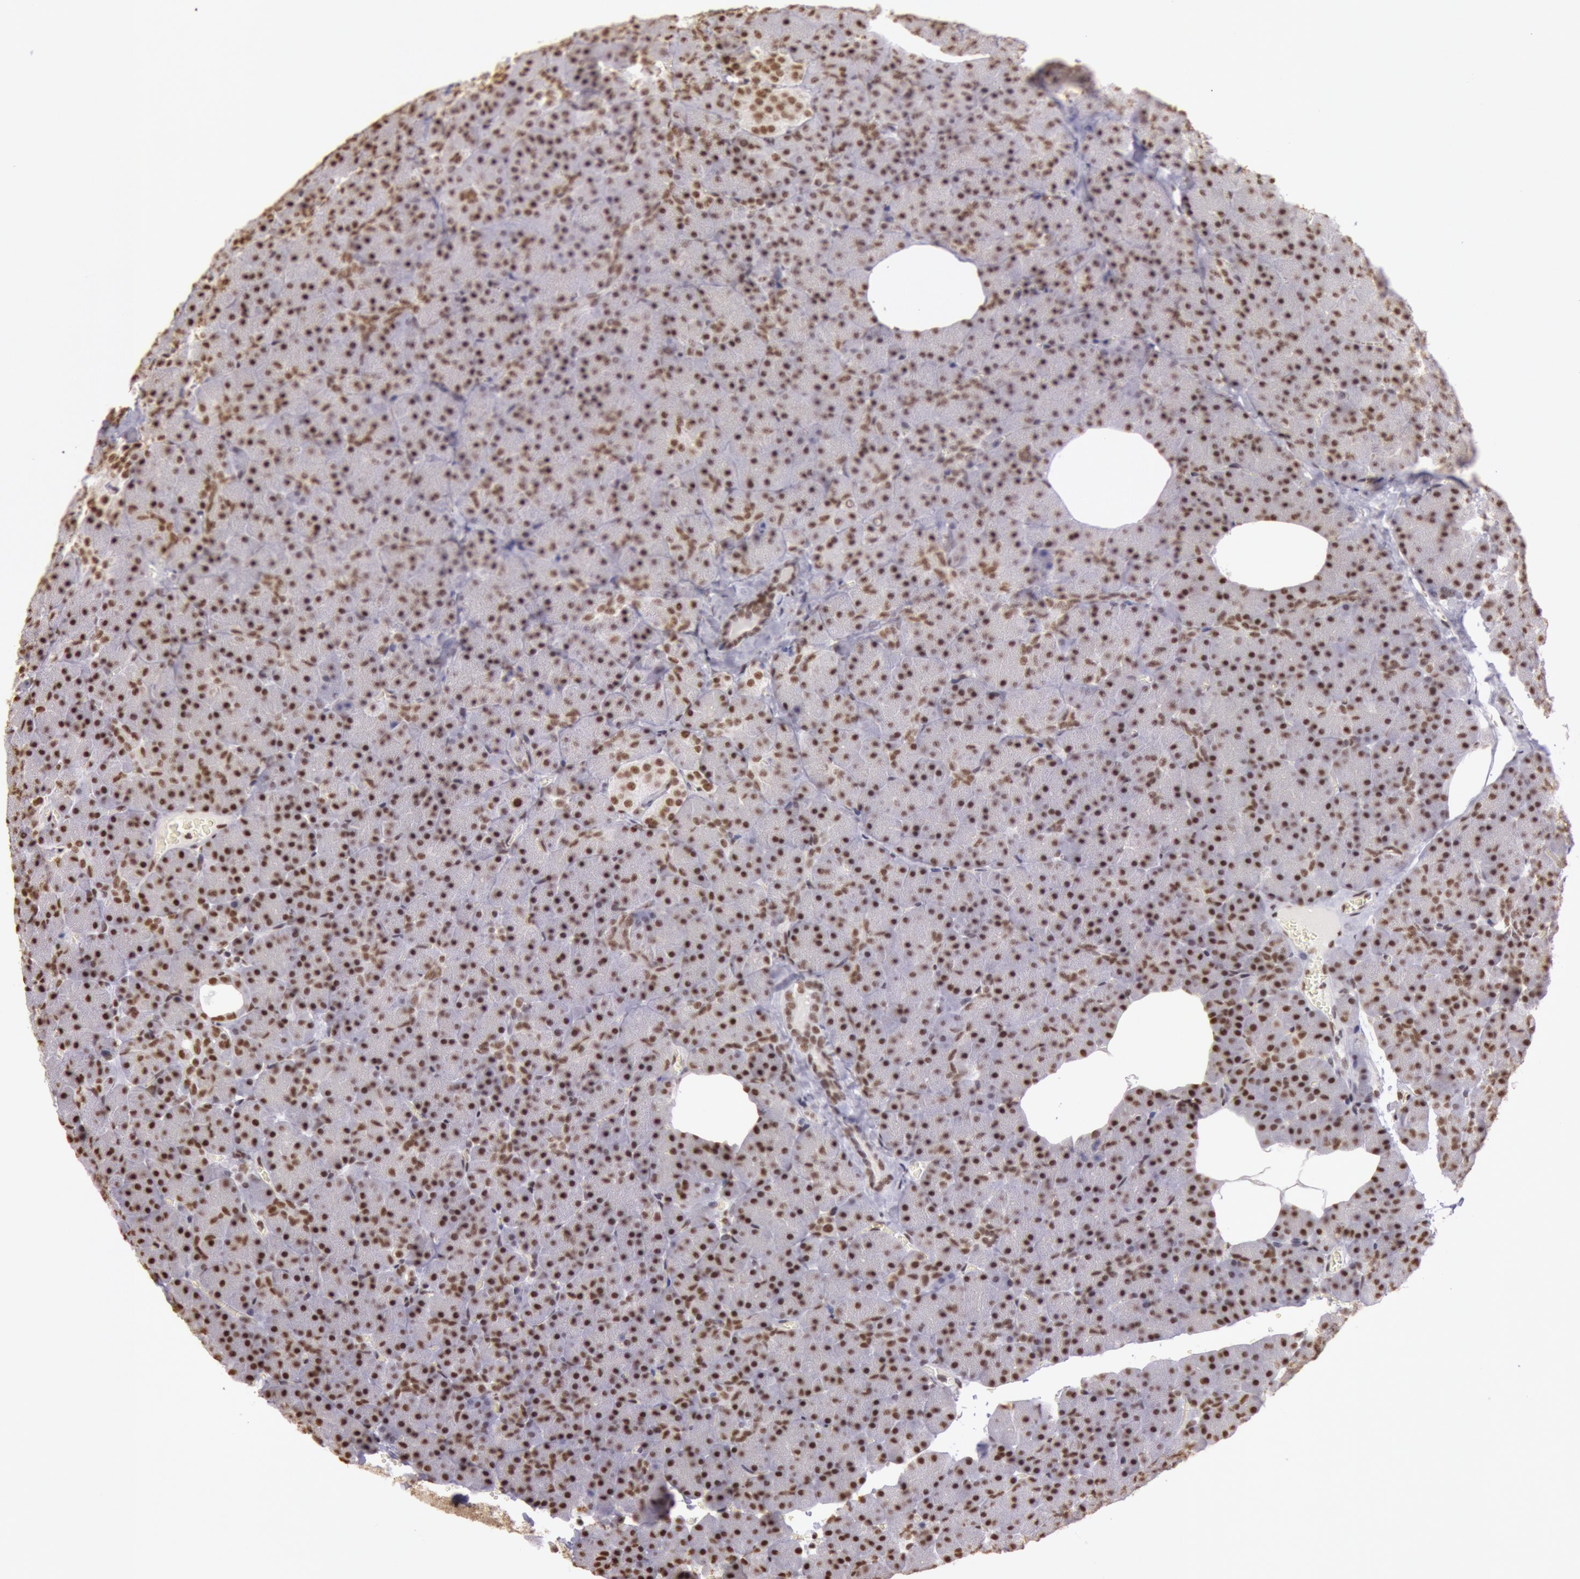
{"staining": {"intensity": "moderate", "quantity": ">75%", "location": "nuclear"}, "tissue": "pancreas", "cell_type": "Exocrine glandular cells", "image_type": "normal", "snomed": [{"axis": "morphology", "description": "Normal tissue, NOS"}, {"axis": "topography", "description": "Pancreas"}], "caption": "Protein expression analysis of unremarkable pancreas displays moderate nuclear staining in about >75% of exocrine glandular cells.", "gene": "HNRNPH1", "patient": {"sex": "female", "age": 35}}